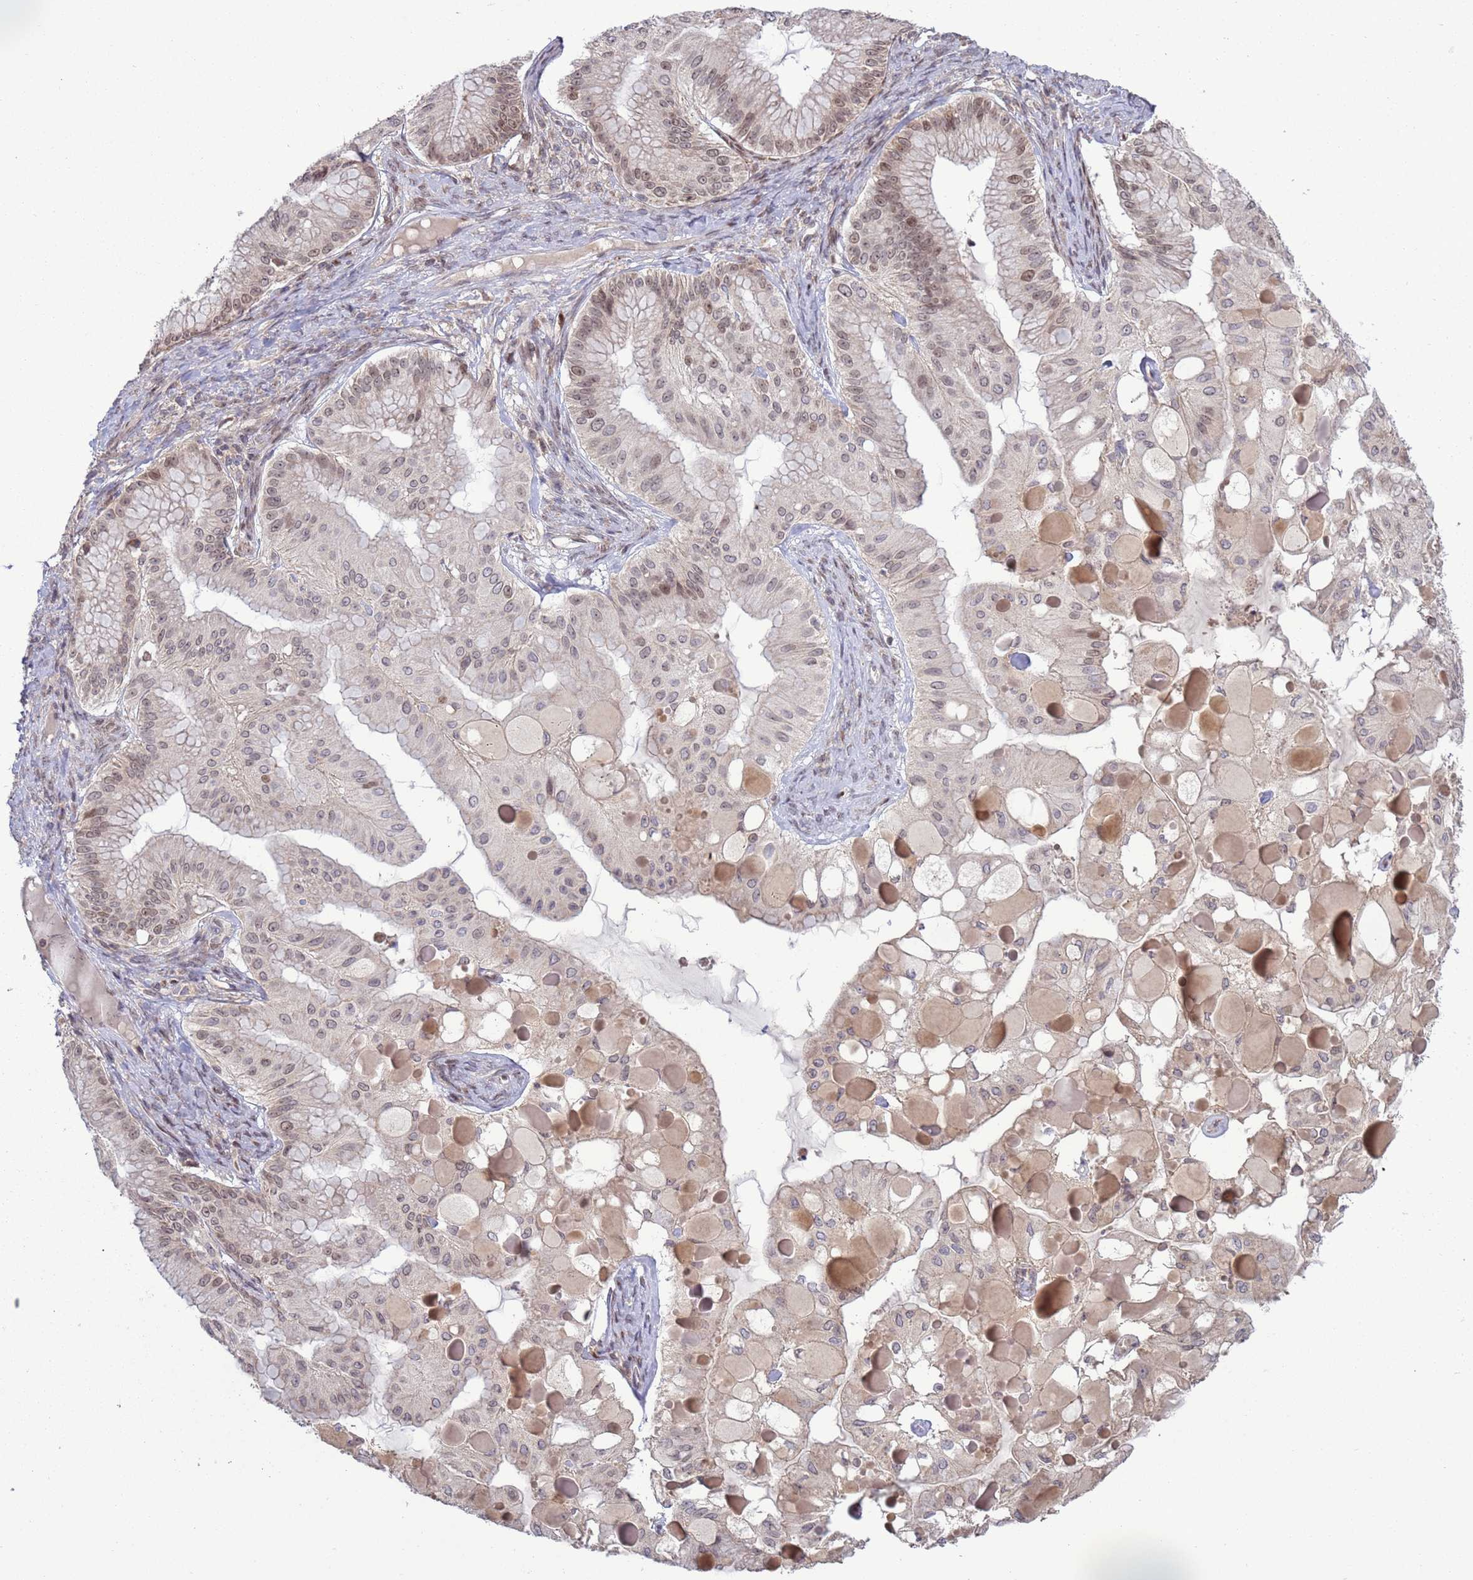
{"staining": {"intensity": "moderate", "quantity": "25%-75%", "location": "nuclear"}, "tissue": "ovarian cancer", "cell_type": "Tumor cells", "image_type": "cancer", "snomed": [{"axis": "morphology", "description": "Cystadenocarcinoma, mucinous, NOS"}, {"axis": "topography", "description": "Ovary"}], "caption": "IHC (DAB) staining of ovarian cancer exhibits moderate nuclear protein staining in approximately 25%-75% of tumor cells. The staining was performed using DAB (3,3'-diaminobenzidine) to visualize the protein expression in brown, while the nuclei were stained in blue with hematoxylin (Magnification: 20x).", "gene": "RCOR2", "patient": {"sex": "female", "age": 61}}